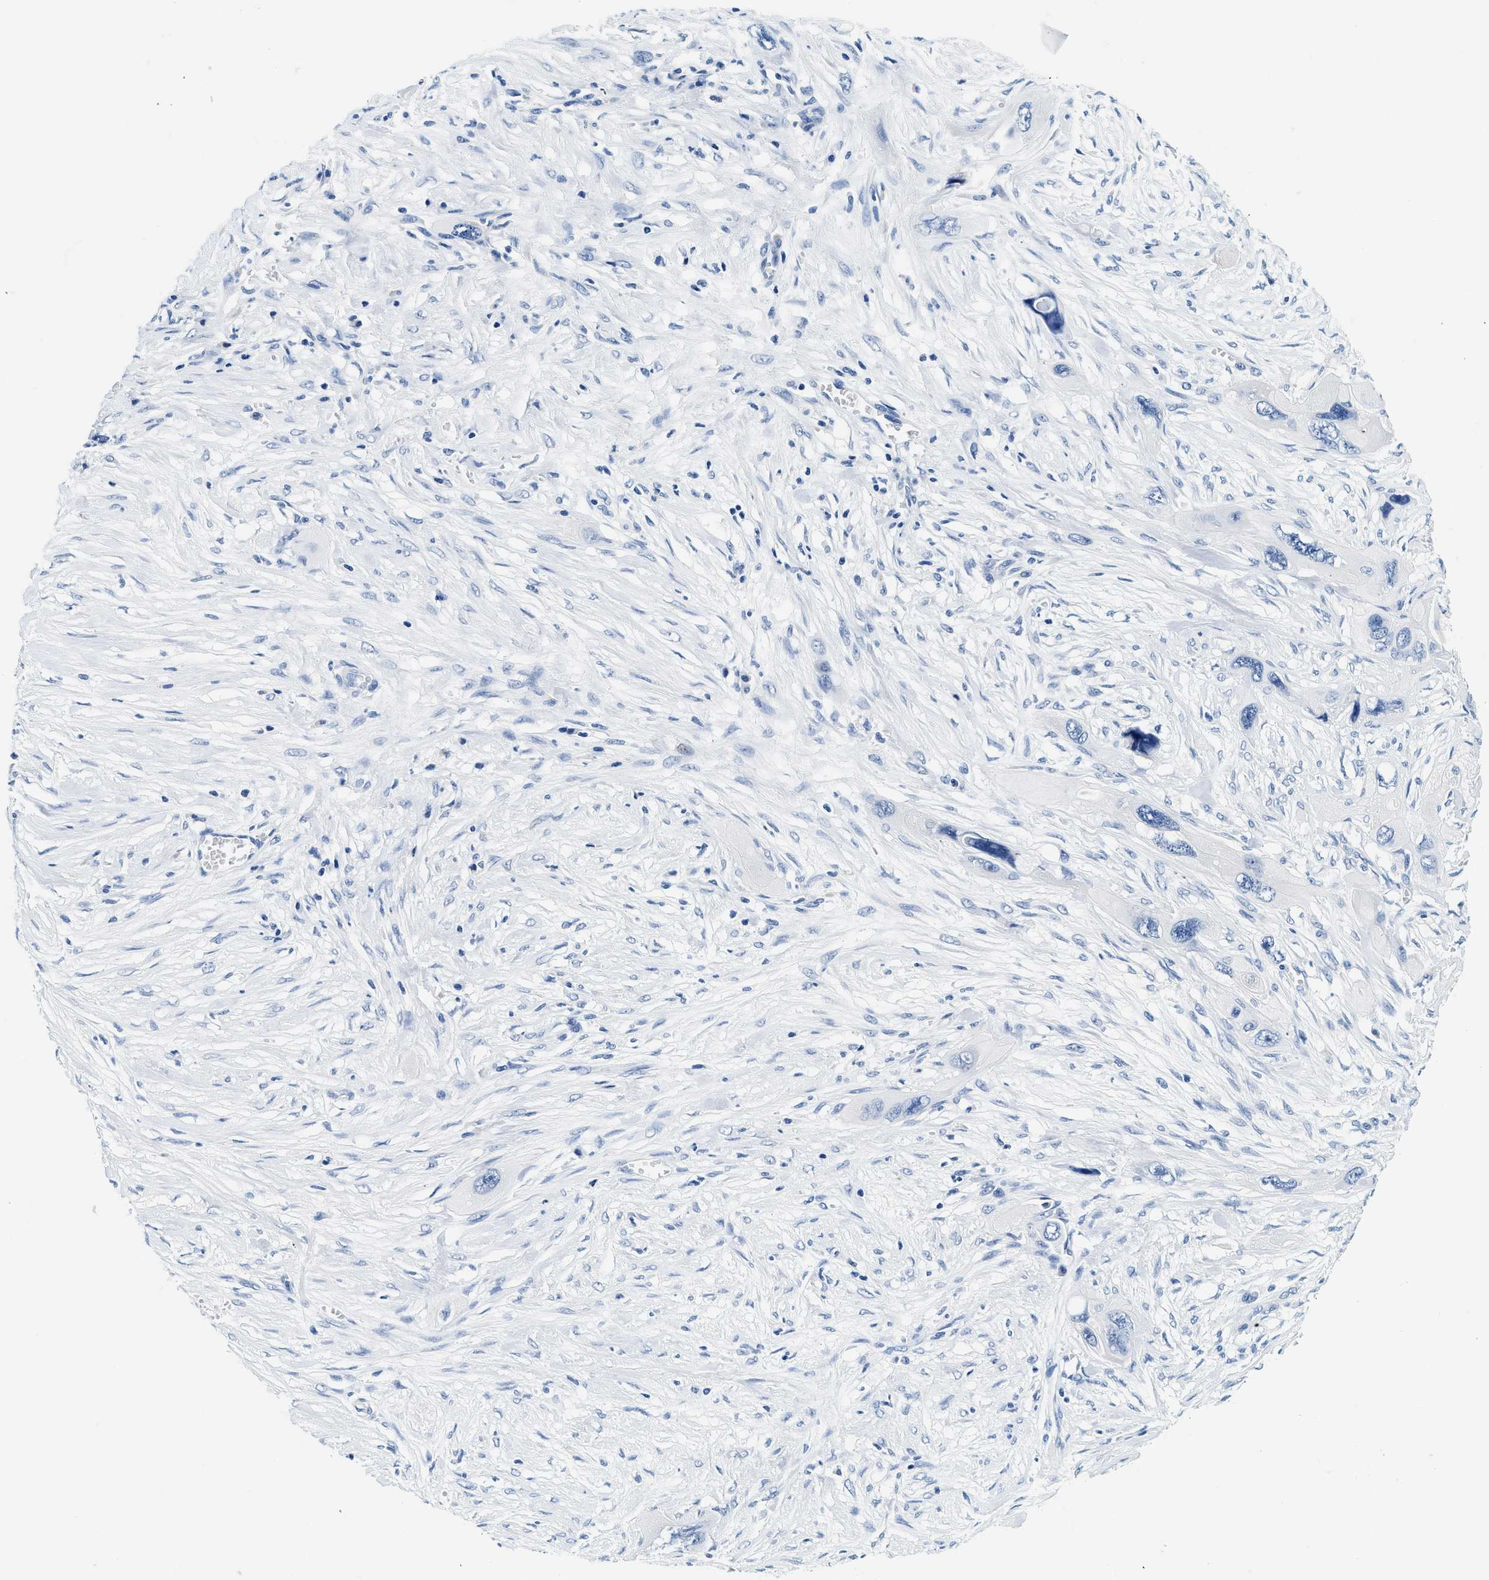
{"staining": {"intensity": "negative", "quantity": "none", "location": "none"}, "tissue": "pancreatic cancer", "cell_type": "Tumor cells", "image_type": "cancer", "snomed": [{"axis": "morphology", "description": "Adenocarcinoma, NOS"}, {"axis": "topography", "description": "Pancreas"}], "caption": "Photomicrograph shows no significant protein expression in tumor cells of pancreatic cancer.", "gene": "GSTM3", "patient": {"sex": "male", "age": 73}}